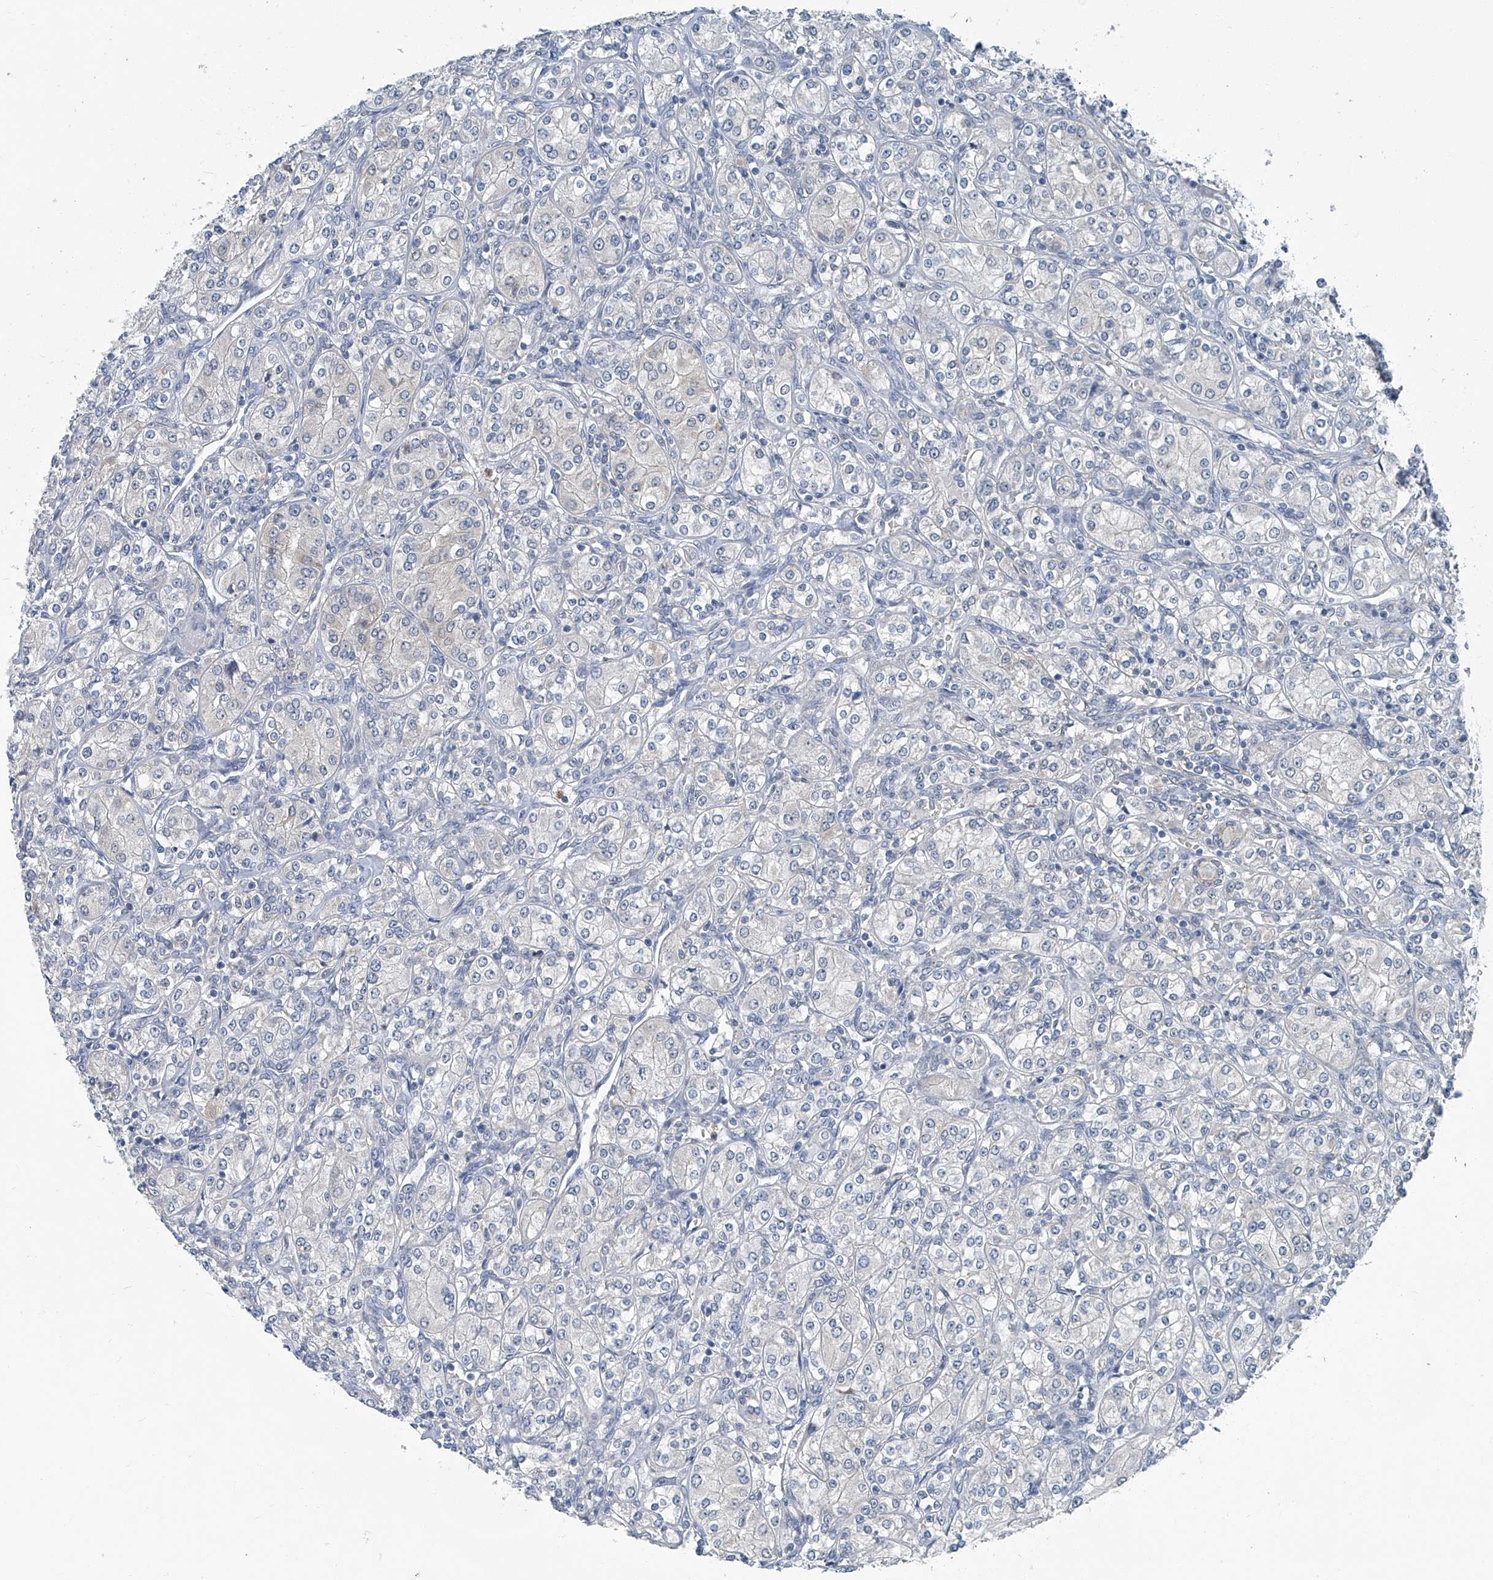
{"staining": {"intensity": "negative", "quantity": "none", "location": "none"}, "tissue": "renal cancer", "cell_type": "Tumor cells", "image_type": "cancer", "snomed": [{"axis": "morphology", "description": "Adenocarcinoma, NOS"}, {"axis": "topography", "description": "Kidney"}], "caption": "A high-resolution micrograph shows immunohistochemistry staining of renal cancer, which exhibits no significant staining in tumor cells.", "gene": "AKNAD1", "patient": {"sex": "male", "age": 77}}